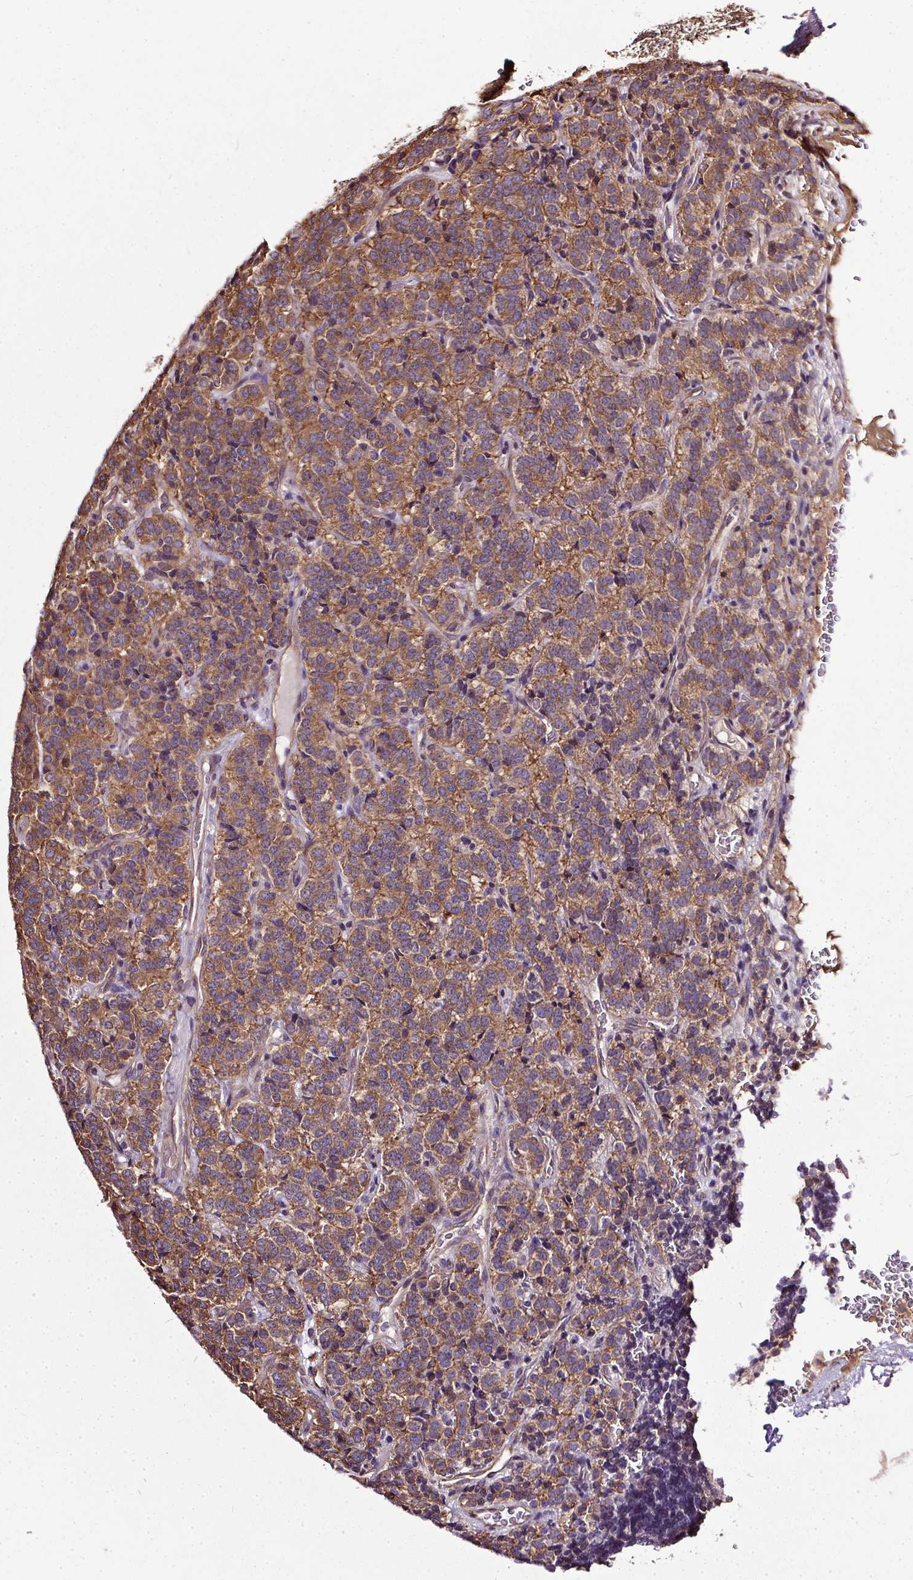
{"staining": {"intensity": "moderate", "quantity": ">75%", "location": "cytoplasmic/membranous"}, "tissue": "carcinoid", "cell_type": "Tumor cells", "image_type": "cancer", "snomed": [{"axis": "morphology", "description": "Carcinoid, malignant, NOS"}, {"axis": "topography", "description": "Pancreas"}], "caption": "Protein staining shows moderate cytoplasmic/membranous staining in approximately >75% of tumor cells in malignant carcinoid. The protein of interest is shown in brown color, while the nuclei are stained blue.", "gene": "EIF2S1", "patient": {"sex": "male", "age": 36}}